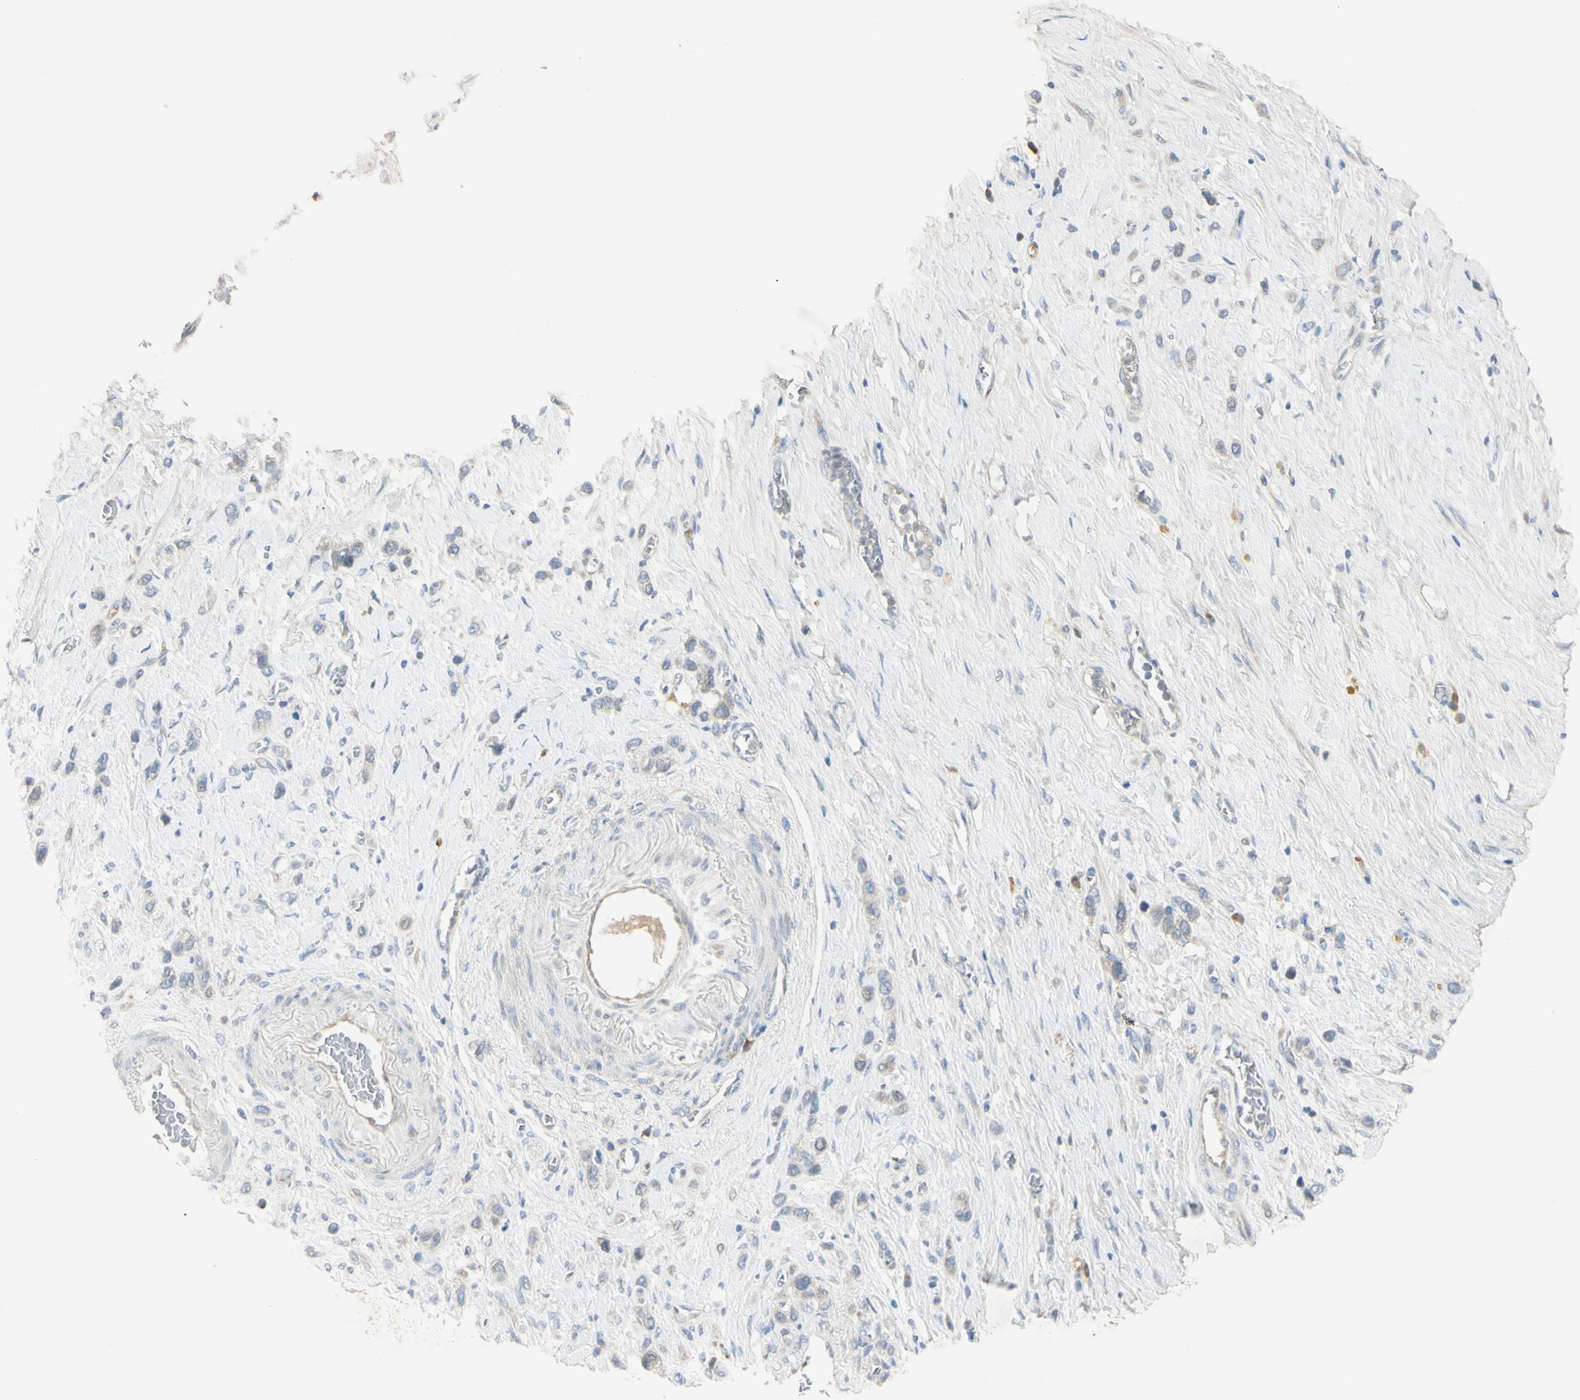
{"staining": {"intensity": "weak", "quantity": "<25%", "location": "cytoplasmic/membranous"}, "tissue": "stomach cancer", "cell_type": "Tumor cells", "image_type": "cancer", "snomed": [{"axis": "morphology", "description": "Normal tissue, NOS"}, {"axis": "morphology", "description": "Adenocarcinoma, NOS"}, {"axis": "morphology", "description": "Adenocarcinoma, High grade"}, {"axis": "topography", "description": "Stomach, upper"}, {"axis": "topography", "description": "Stomach"}], "caption": "IHC micrograph of neoplastic tissue: human stomach cancer stained with DAB (3,3'-diaminobenzidine) displays no significant protein positivity in tumor cells.", "gene": "AATK", "patient": {"sex": "female", "age": 65}}